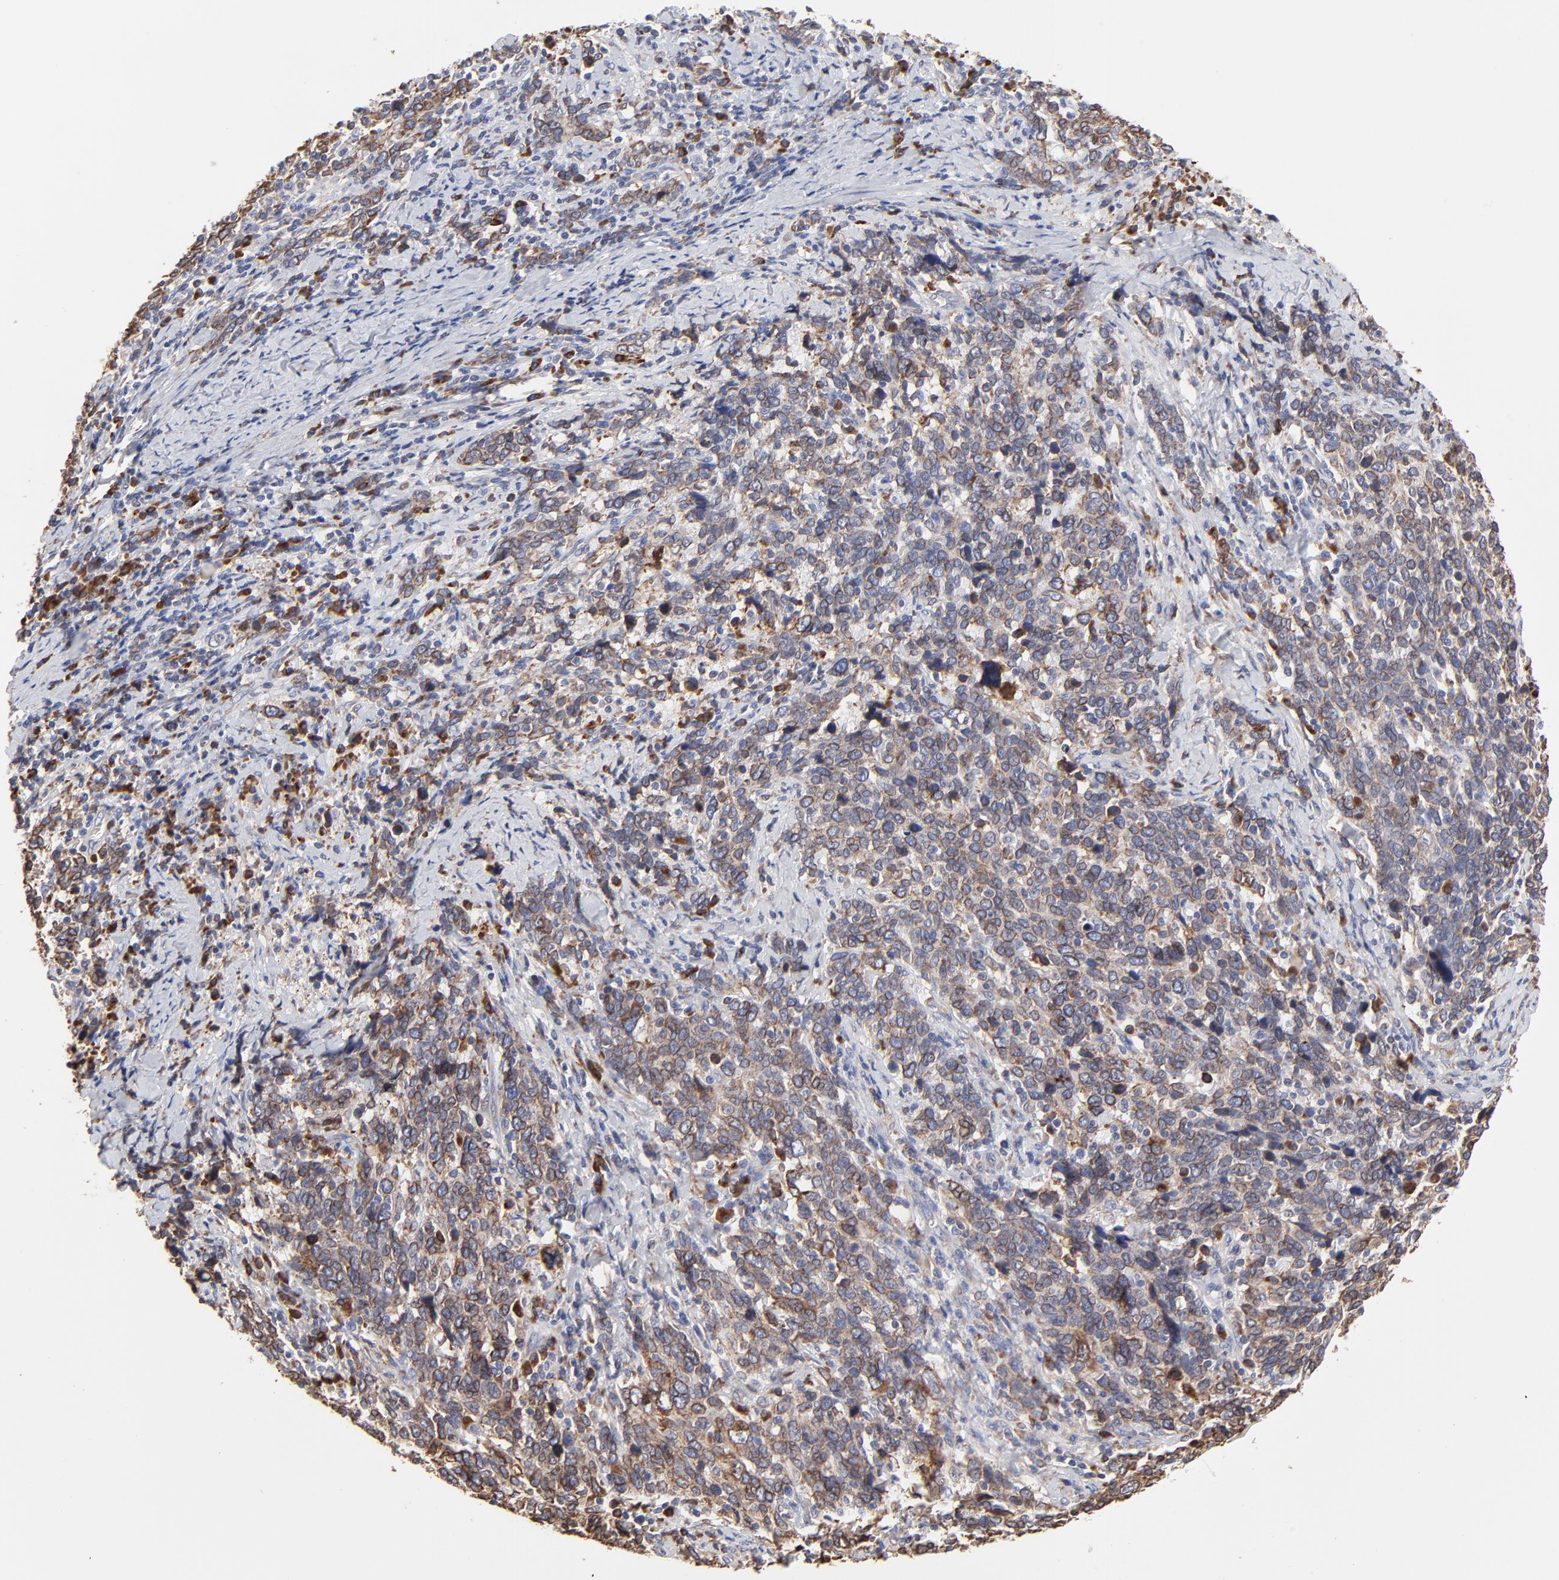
{"staining": {"intensity": "moderate", "quantity": "25%-75%", "location": "cytoplasmic/membranous"}, "tissue": "cervical cancer", "cell_type": "Tumor cells", "image_type": "cancer", "snomed": [{"axis": "morphology", "description": "Squamous cell carcinoma, NOS"}, {"axis": "topography", "description": "Cervix"}], "caption": "This micrograph reveals immunohistochemistry staining of squamous cell carcinoma (cervical), with medium moderate cytoplasmic/membranous positivity in approximately 25%-75% of tumor cells.", "gene": "LMAN1", "patient": {"sex": "female", "age": 41}}